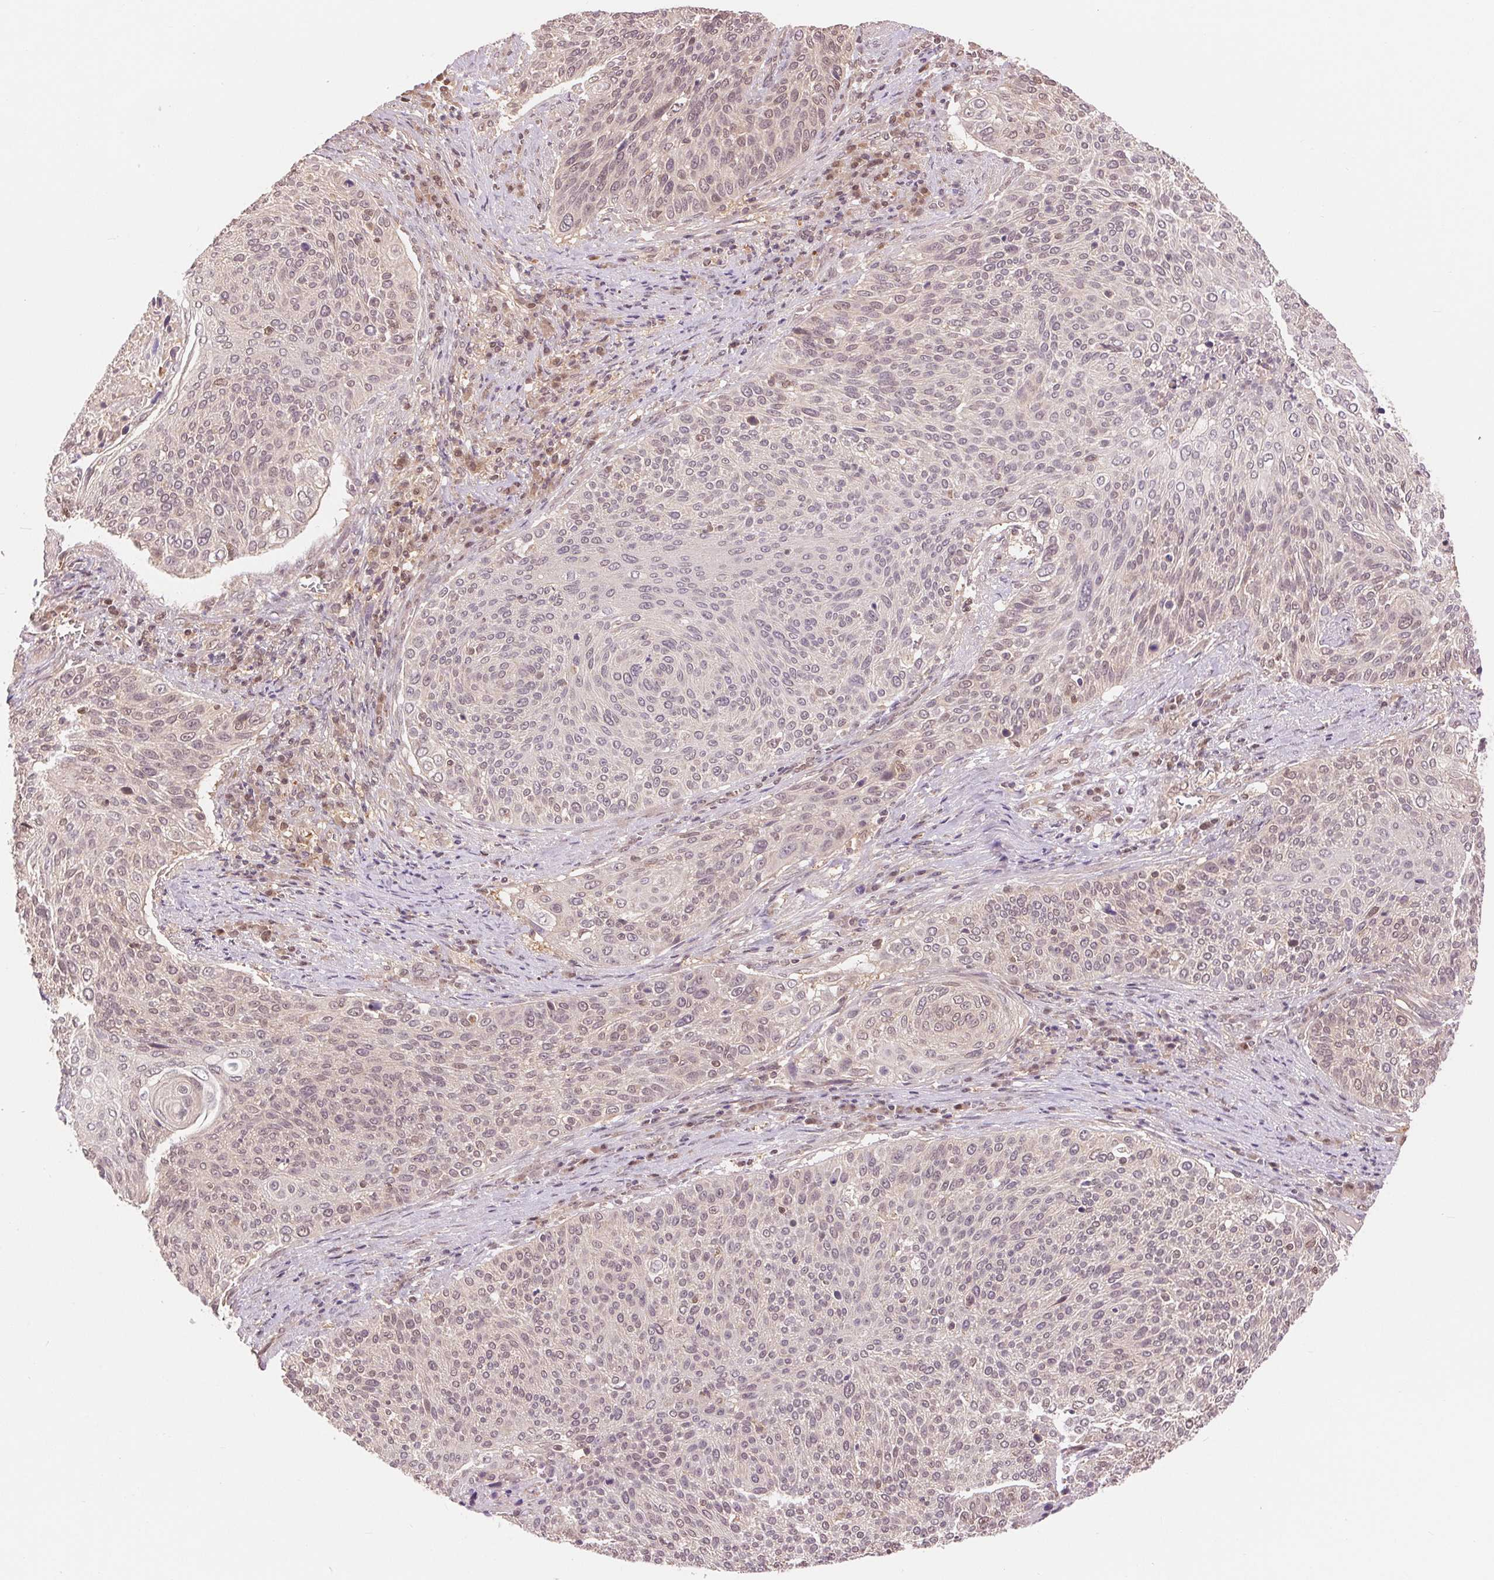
{"staining": {"intensity": "weak", "quantity": "25%-75%", "location": "nuclear"}, "tissue": "cervical cancer", "cell_type": "Tumor cells", "image_type": "cancer", "snomed": [{"axis": "morphology", "description": "Squamous cell carcinoma, NOS"}, {"axis": "topography", "description": "Cervix"}], "caption": "High-magnification brightfield microscopy of squamous cell carcinoma (cervical) stained with DAB (3,3'-diaminobenzidine) (brown) and counterstained with hematoxylin (blue). tumor cells exhibit weak nuclear expression is seen in about25%-75% of cells. (Brightfield microscopy of DAB IHC at high magnification).", "gene": "TMEM273", "patient": {"sex": "female", "age": 31}}